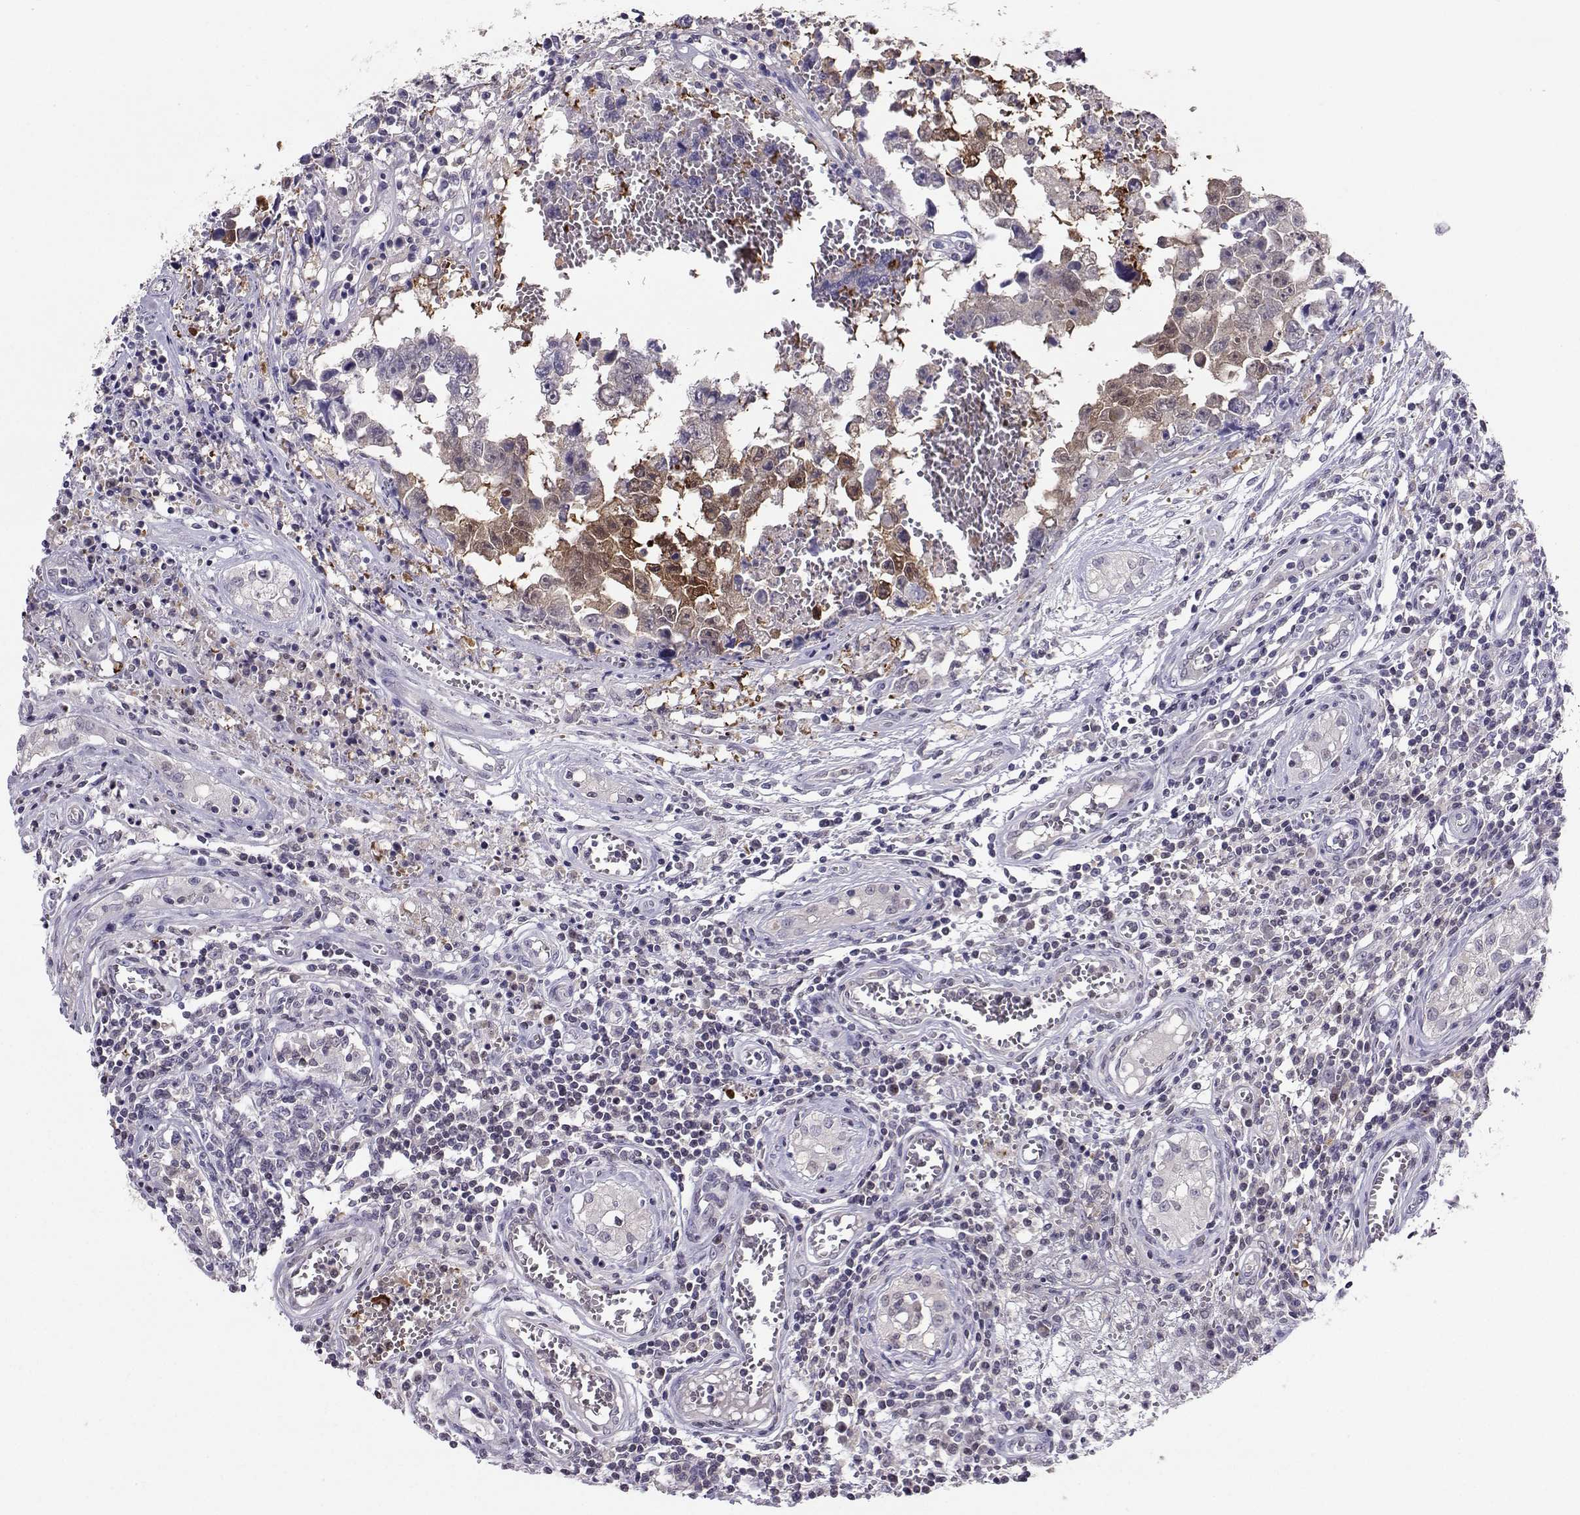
{"staining": {"intensity": "moderate", "quantity": "<25%", "location": "cytoplasmic/membranous"}, "tissue": "testis cancer", "cell_type": "Tumor cells", "image_type": "cancer", "snomed": [{"axis": "morphology", "description": "Carcinoma, Embryonal, NOS"}, {"axis": "topography", "description": "Testis"}], "caption": "The immunohistochemical stain labels moderate cytoplasmic/membranous expression in tumor cells of testis cancer (embryonal carcinoma) tissue.", "gene": "PGK1", "patient": {"sex": "male", "age": 36}}